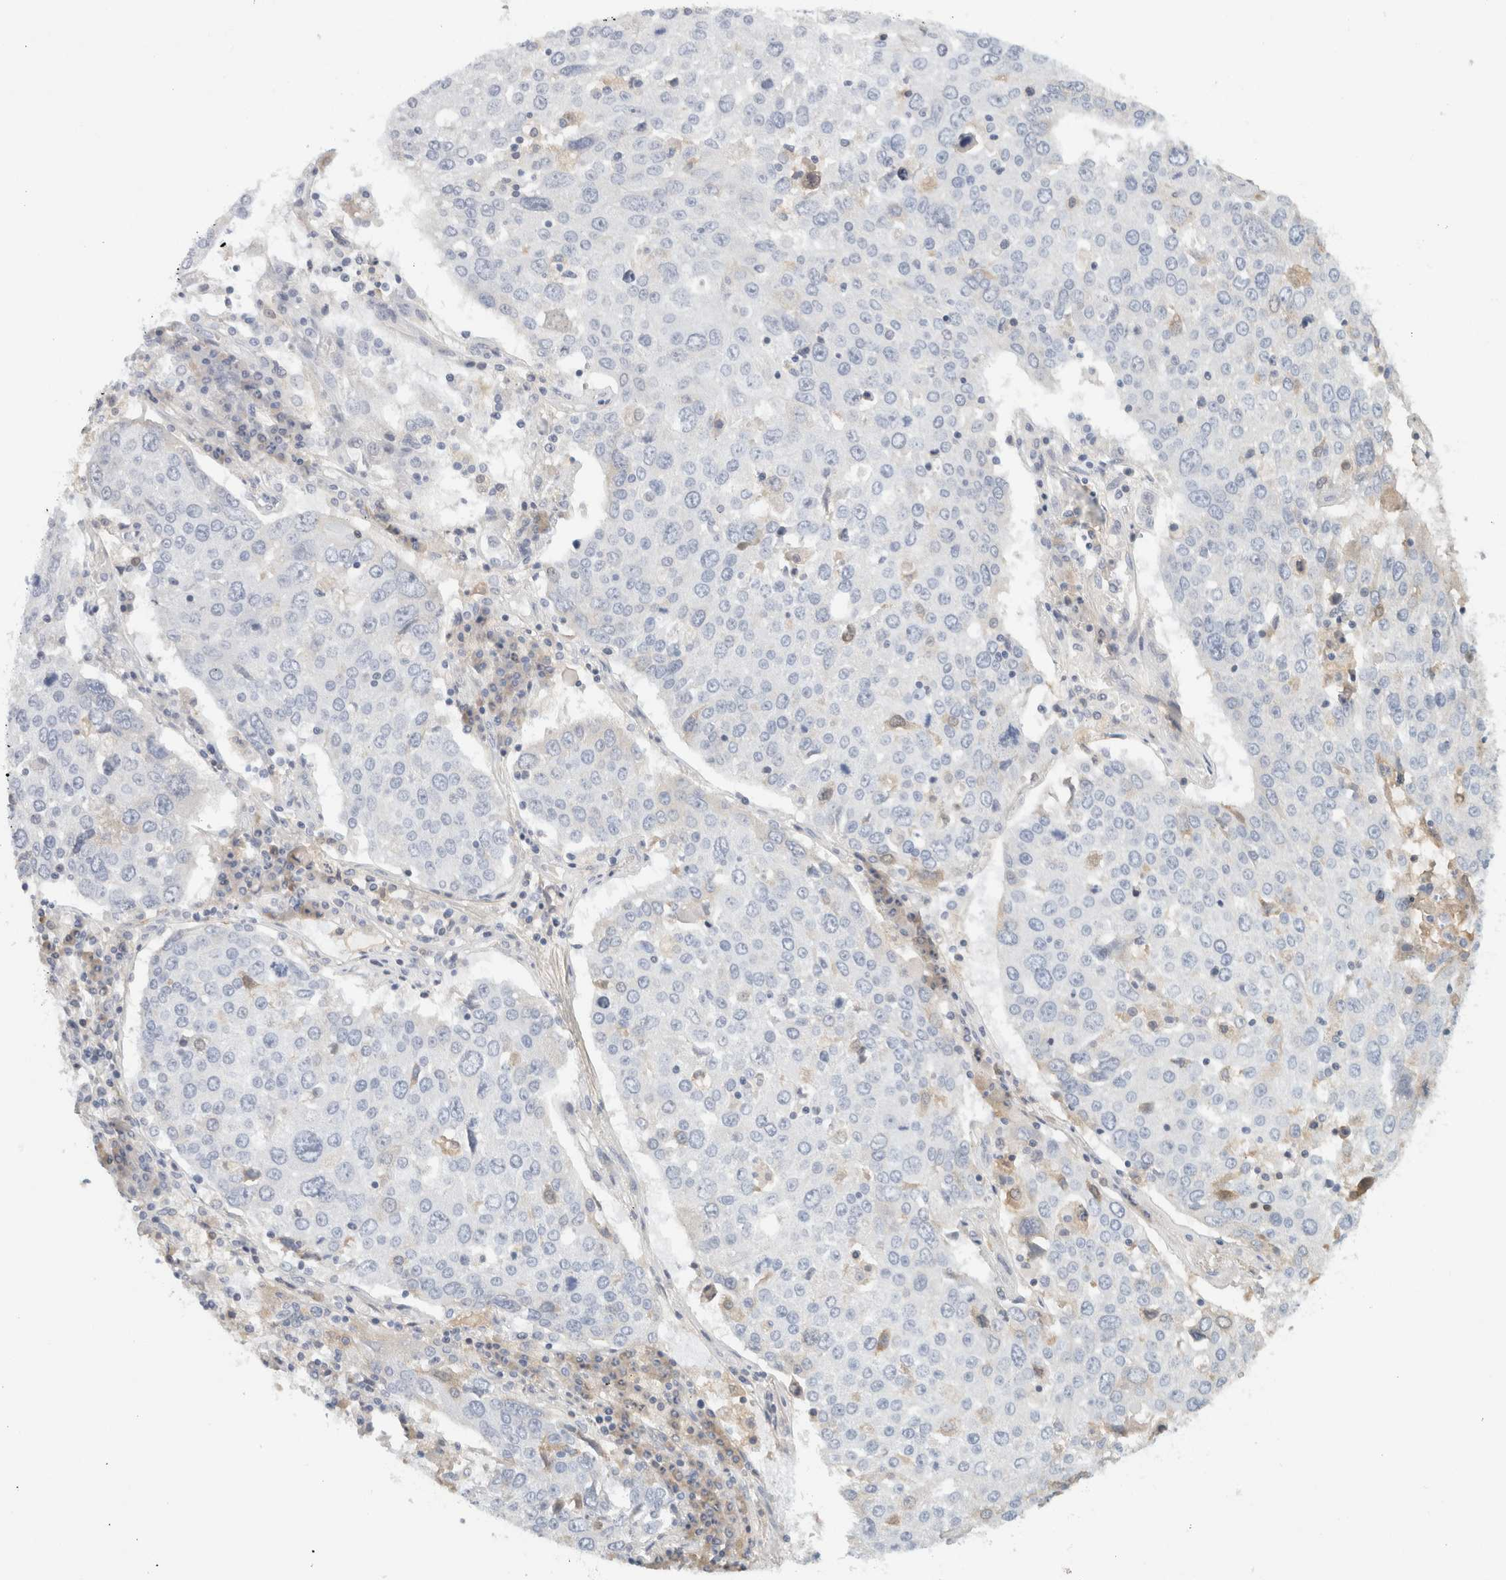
{"staining": {"intensity": "negative", "quantity": "none", "location": "none"}, "tissue": "lung cancer", "cell_type": "Tumor cells", "image_type": "cancer", "snomed": [{"axis": "morphology", "description": "Squamous cell carcinoma, NOS"}, {"axis": "topography", "description": "Lung"}], "caption": "This is an immunohistochemistry (IHC) histopathology image of squamous cell carcinoma (lung). There is no expression in tumor cells.", "gene": "STK31", "patient": {"sex": "male", "age": 65}}